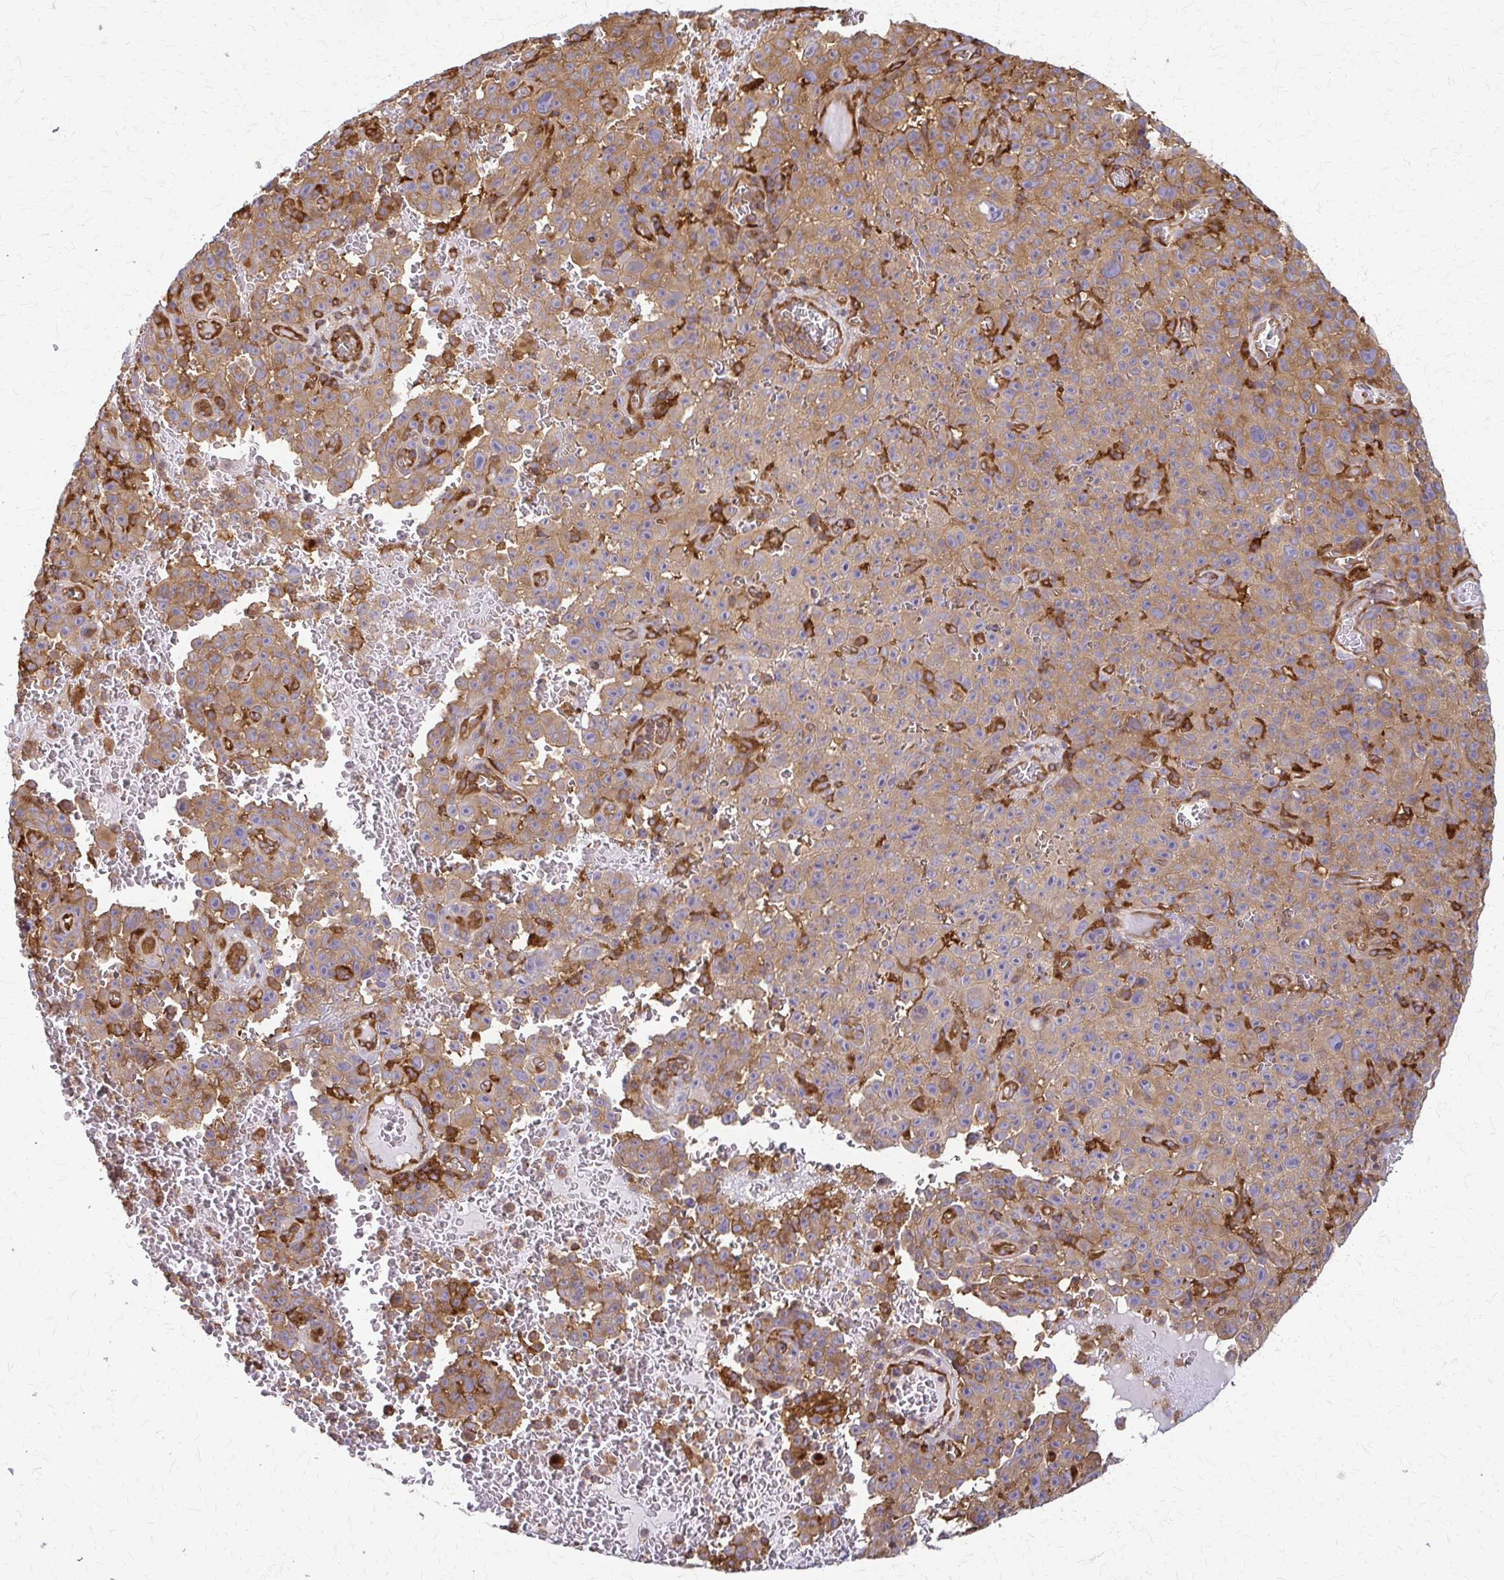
{"staining": {"intensity": "moderate", "quantity": ">75%", "location": "cytoplasmic/membranous"}, "tissue": "melanoma", "cell_type": "Tumor cells", "image_type": "cancer", "snomed": [{"axis": "morphology", "description": "Malignant melanoma, NOS"}, {"axis": "topography", "description": "Skin"}], "caption": "High-power microscopy captured an immunohistochemistry micrograph of melanoma, revealing moderate cytoplasmic/membranous positivity in approximately >75% of tumor cells.", "gene": "WASF2", "patient": {"sex": "female", "age": 82}}